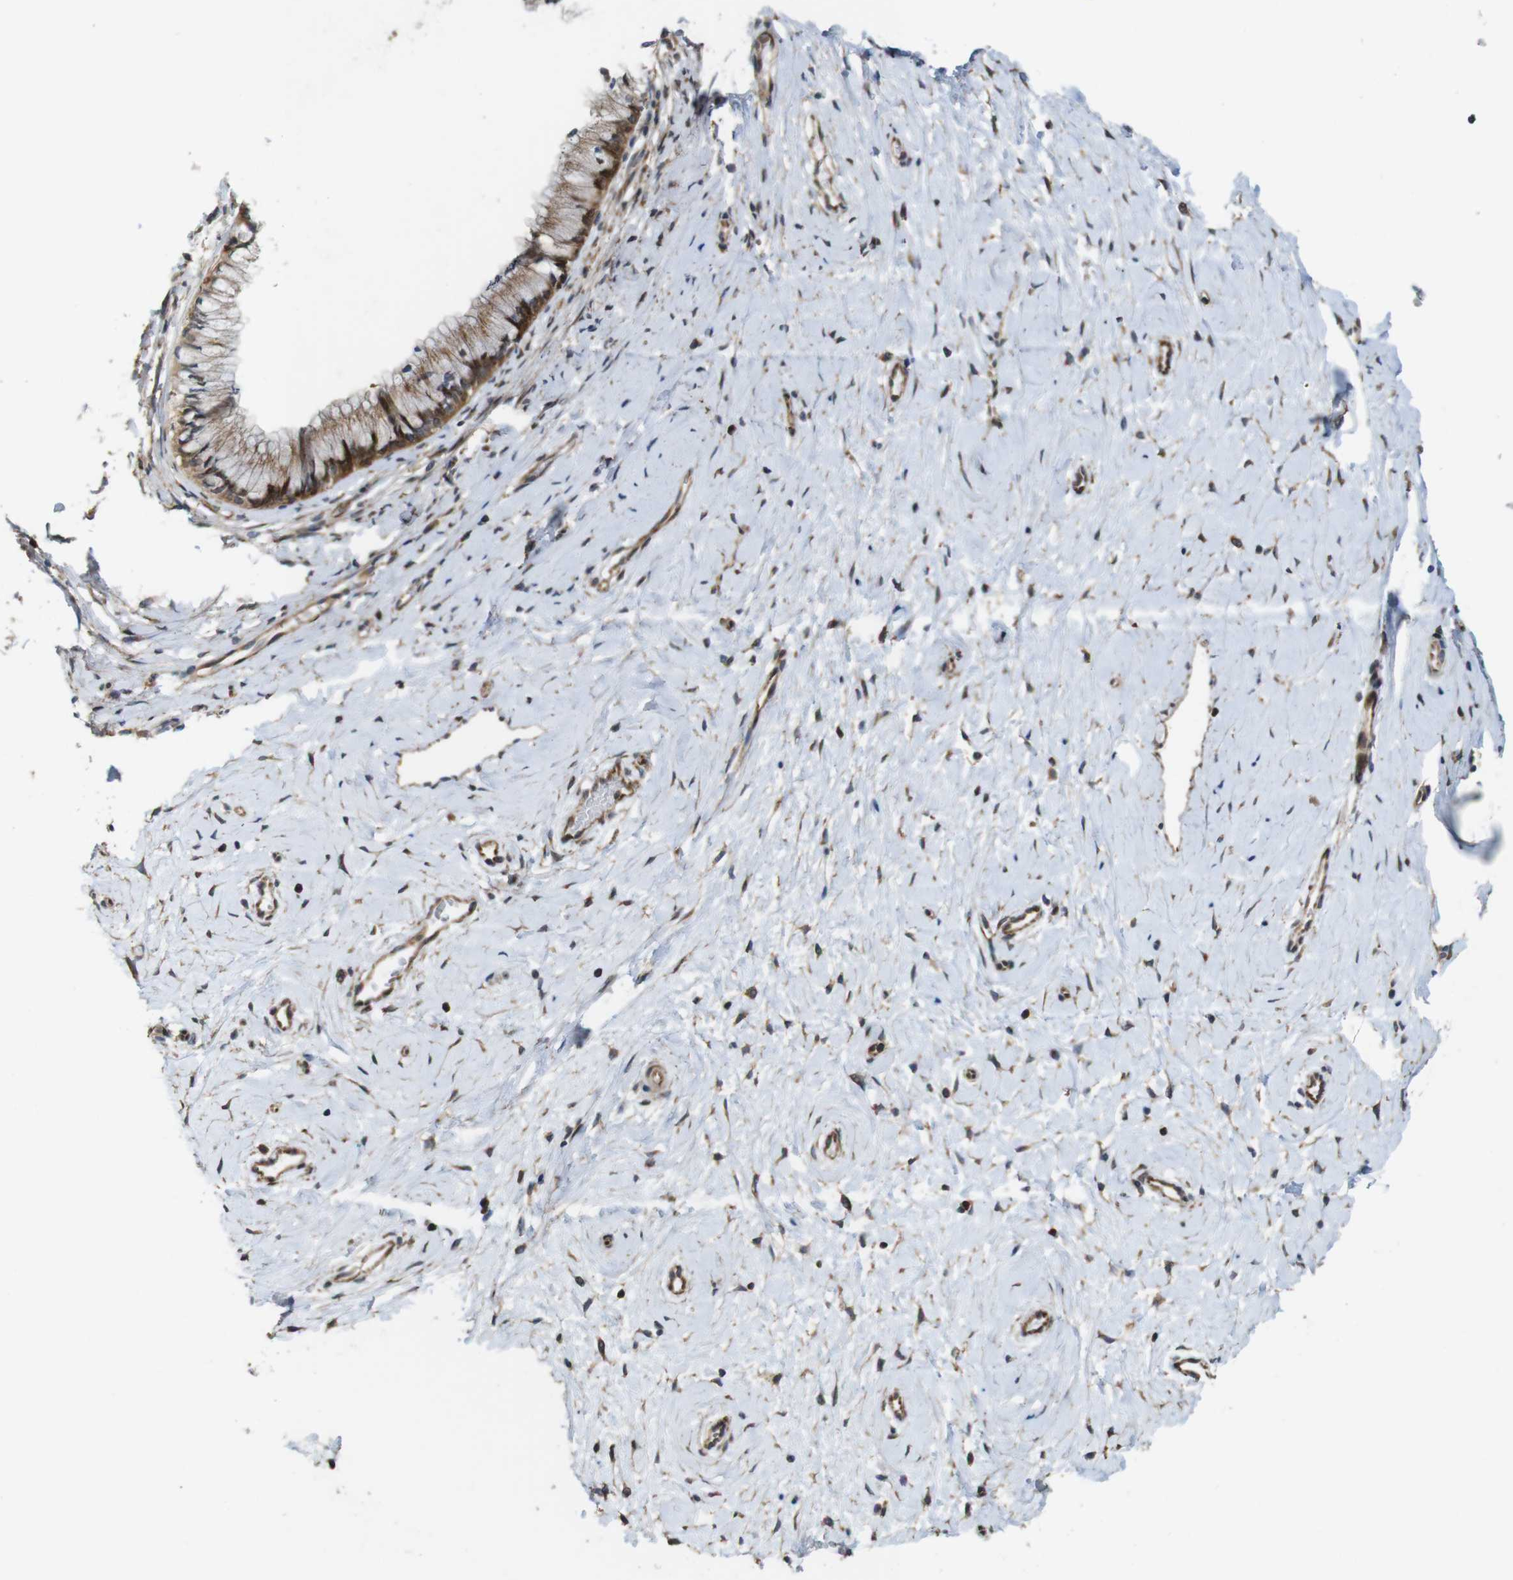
{"staining": {"intensity": "moderate", "quantity": ">75%", "location": "cytoplasmic/membranous"}, "tissue": "cervix", "cell_type": "Glandular cells", "image_type": "normal", "snomed": [{"axis": "morphology", "description": "Normal tissue, NOS"}, {"axis": "topography", "description": "Cervix"}], "caption": "A brown stain labels moderate cytoplasmic/membranous positivity of a protein in glandular cells of unremarkable cervix. (IHC, brightfield microscopy, high magnification).", "gene": "PCOLCE2", "patient": {"sex": "female", "age": 39}}